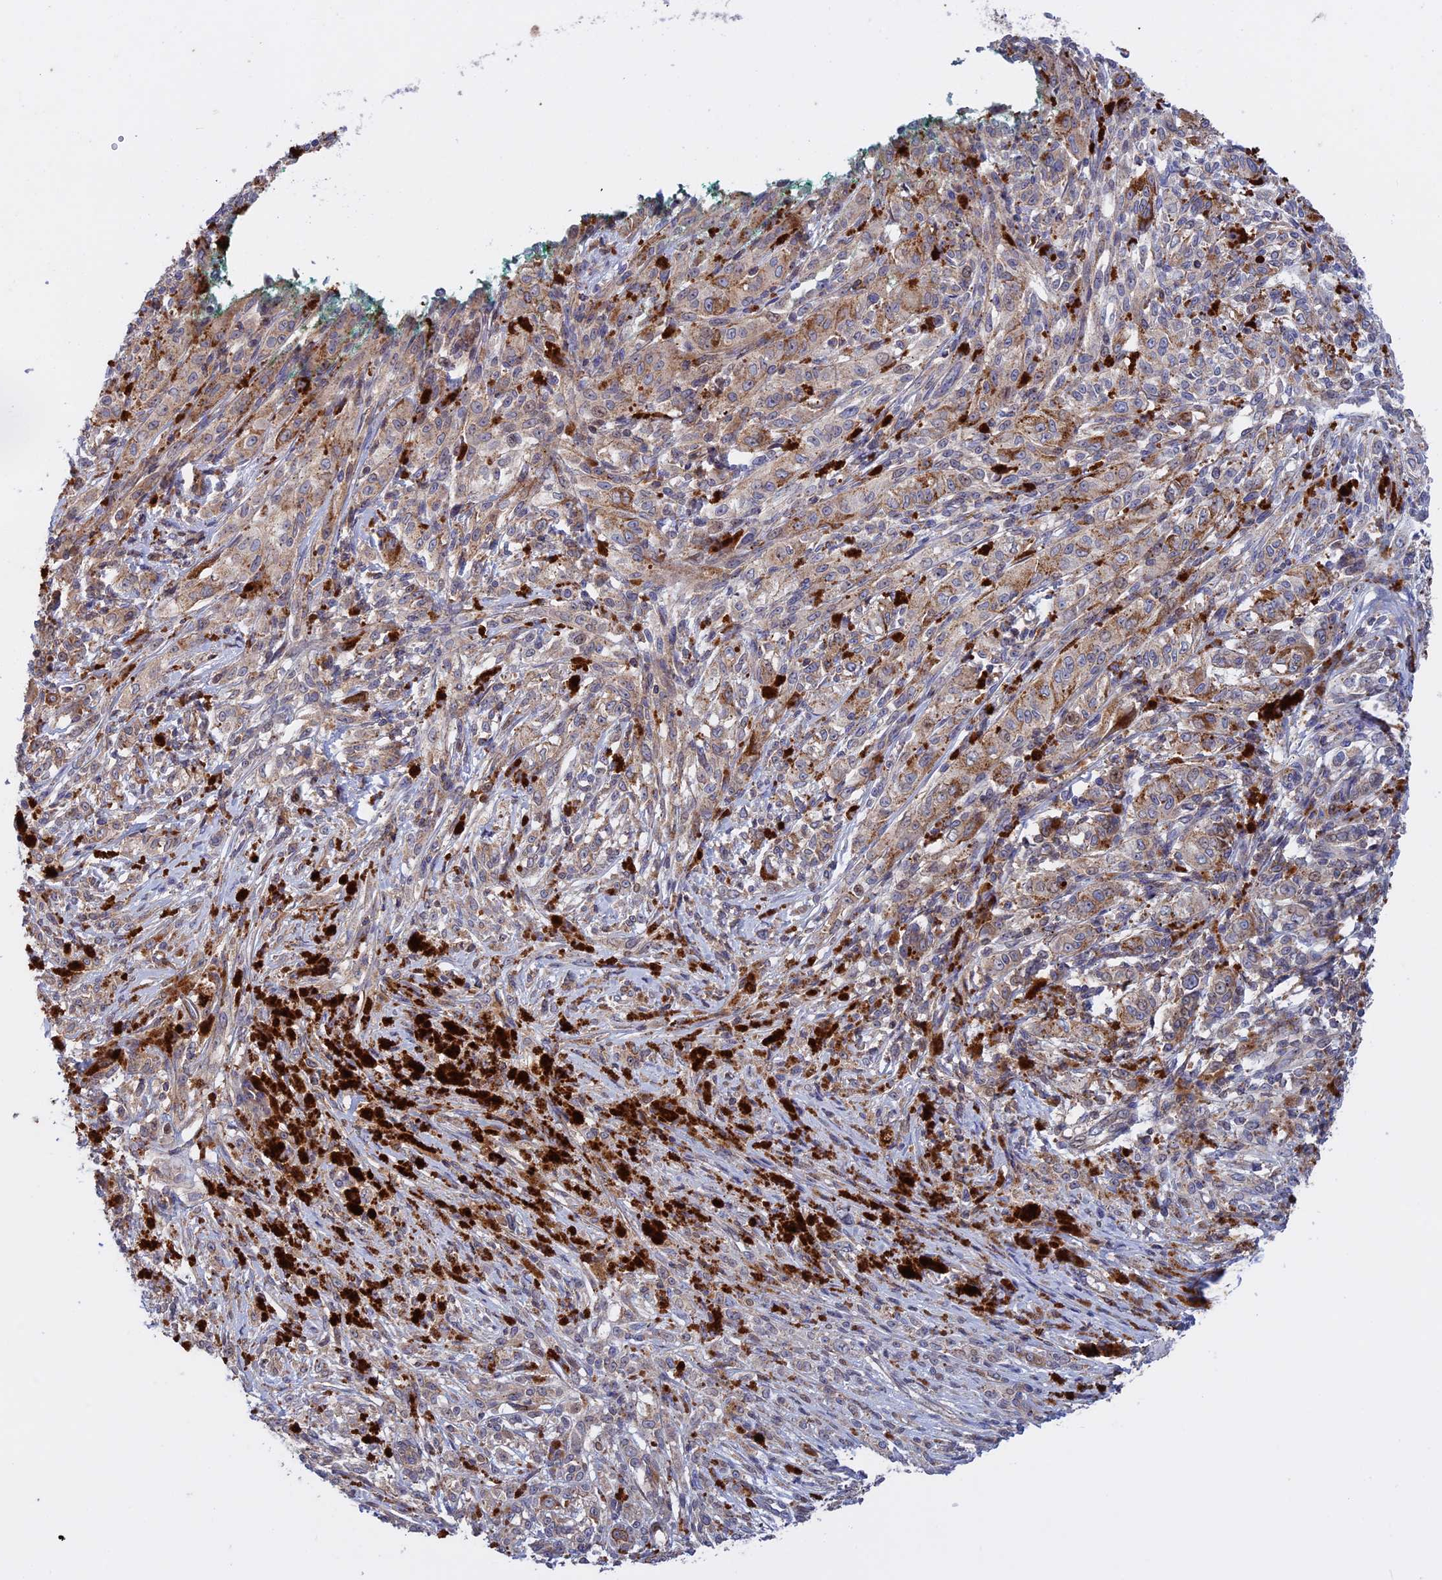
{"staining": {"intensity": "weak", "quantity": "25%-75%", "location": "cytoplasmic/membranous"}, "tissue": "melanoma", "cell_type": "Tumor cells", "image_type": "cancer", "snomed": [{"axis": "morphology", "description": "Malignant melanoma, NOS"}, {"axis": "topography", "description": "Skin"}], "caption": "Immunohistochemistry micrograph of melanoma stained for a protein (brown), which displays low levels of weak cytoplasmic/membranous positivity in approximately 25%-75% of tumor cells.", "gene": "LYPD5", "patient": {"sex": "female", "age": 52}}